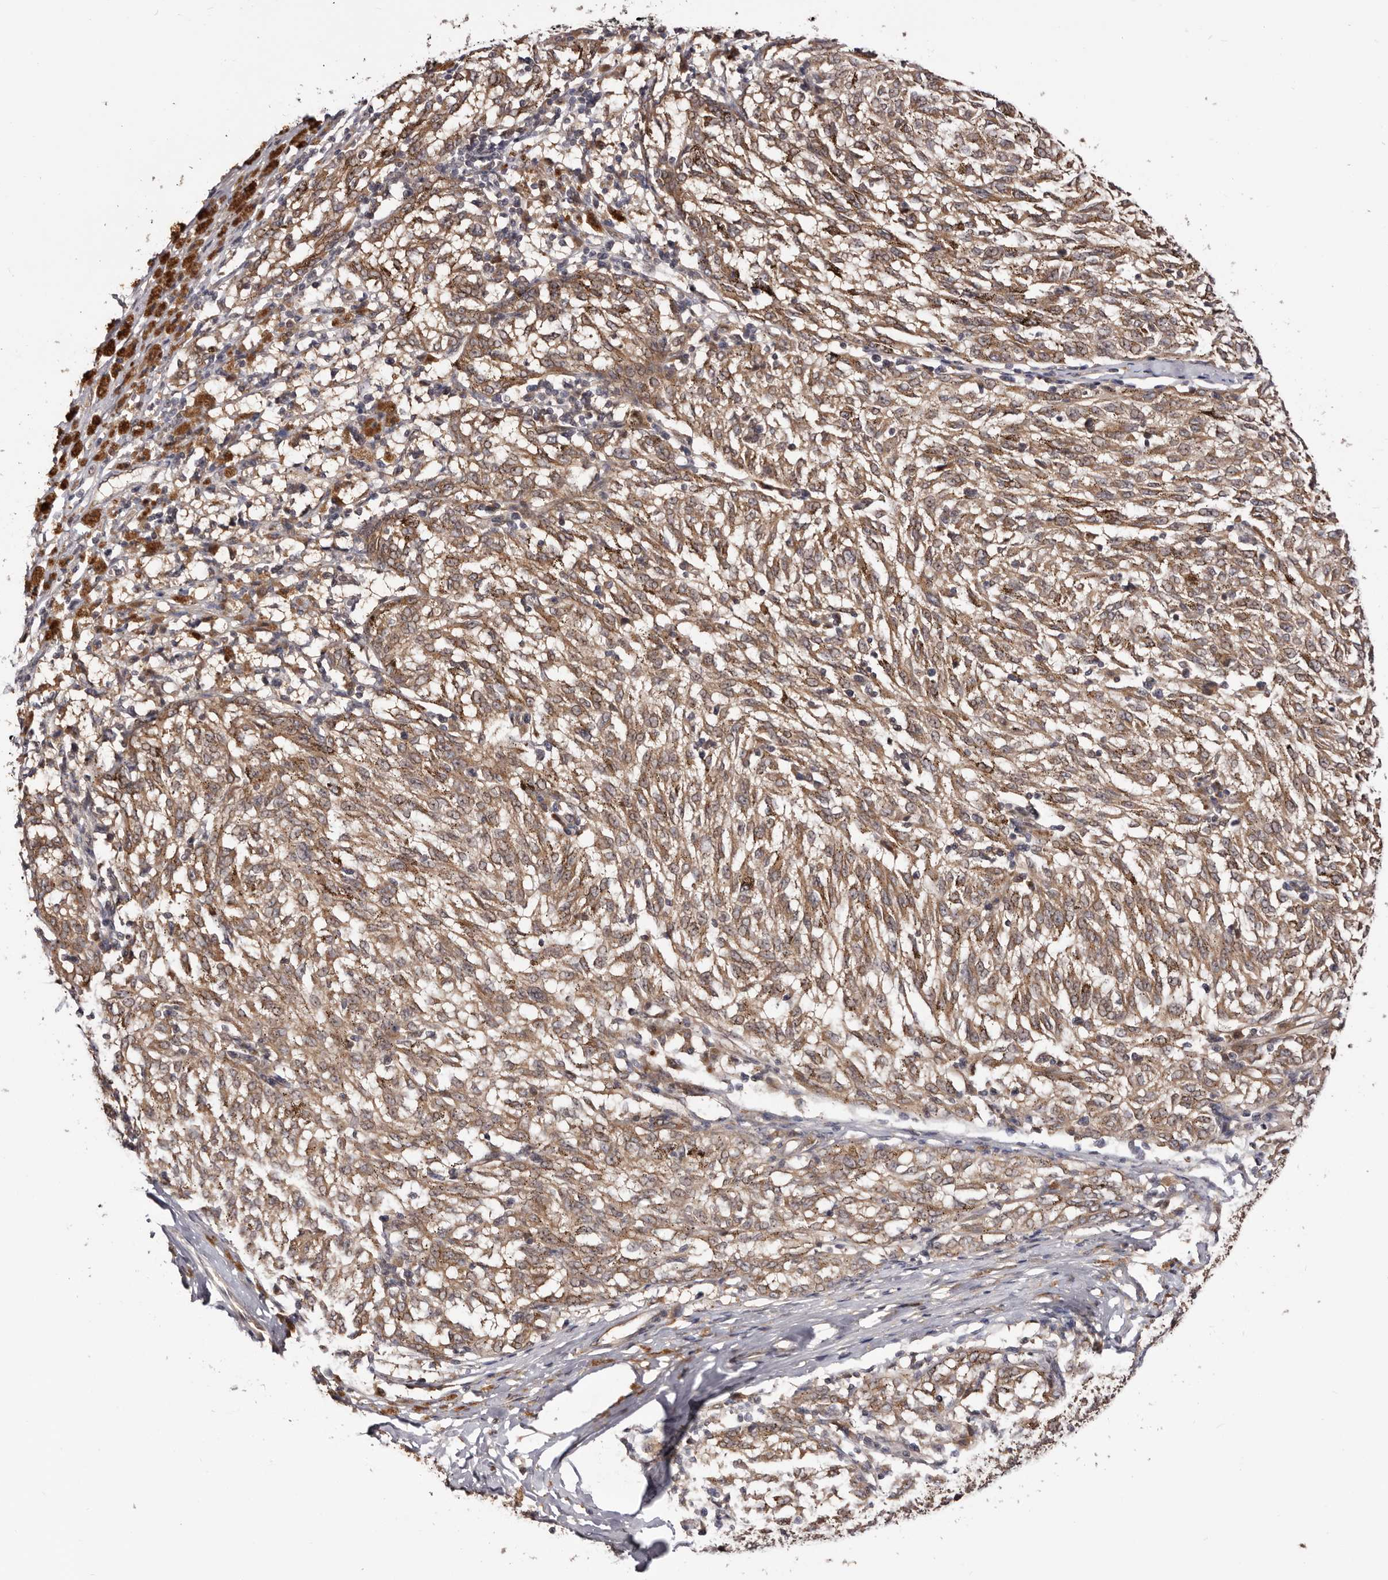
{"staining": {"intensity": "moderate", "quantity": ">75%", "location": "cytoplasmic/membranous"}, "tissue": "melanoma", "cell_type": "Tumor cells", "image_type": "cancer", "snomed": [{"axis": "morphology", "description": "Malignant melanoma, NOS"}, {"axis": "topography", "description": "Skin"}], "caption": "Immunohistochemistry (IHC) photomicrograph of neoplastic tissue: malignant melanoma stained using immunohistochemistry (IHC) reveals medium levels of moderate protein expression localized specifically in the cytoplasmic/membranous of tumor cells, appearing as a cytoplasmic/membranous brown color.", "gene": "MDP1", "patient": {"sex": "female", "age": 72}}